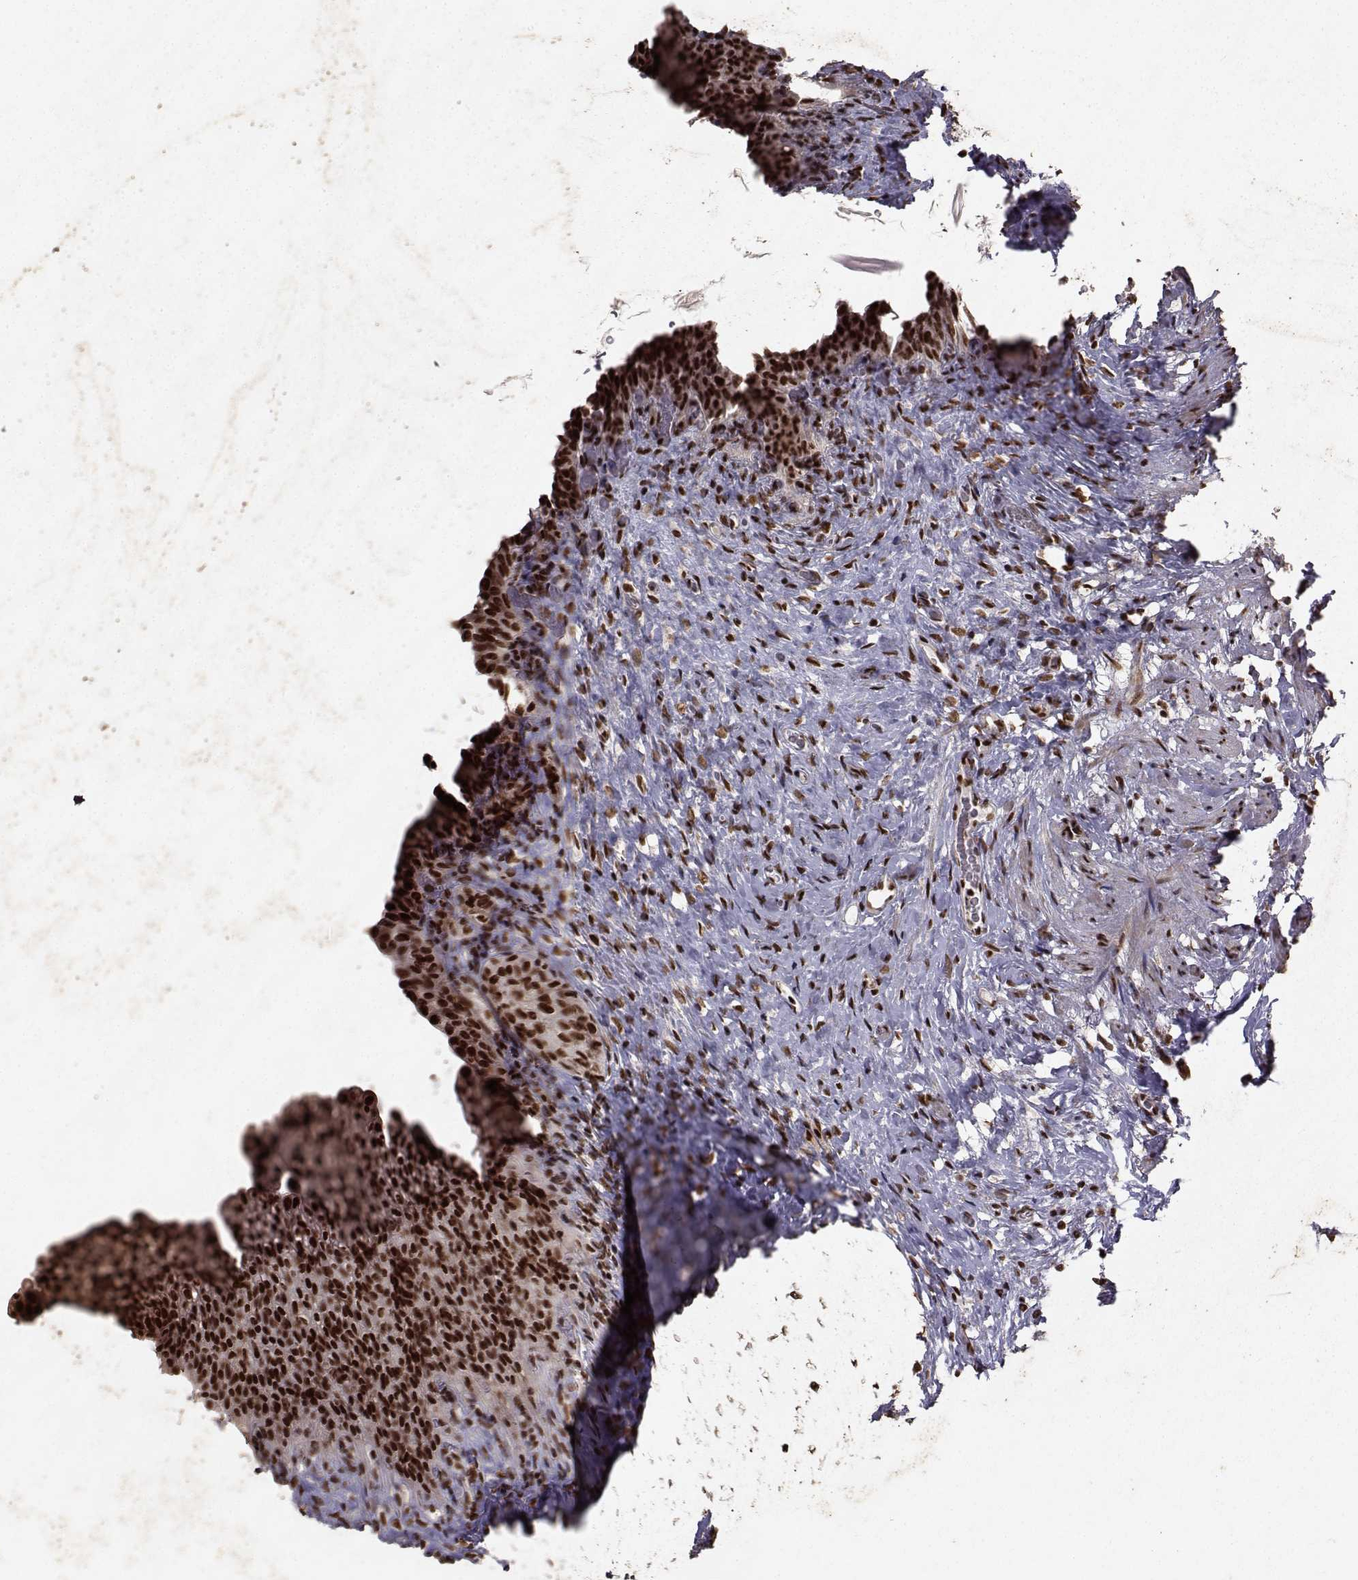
{"staining": {"intensity": "strong", "quantity": ">75%", "location": "cytoplasmic/membranous,nuclear"}, "tissue": "urinary bladder", "cell_type": "Urothelial cells", "image_type": "normal", "snomed": [{"axis": "morphology", "description": "Normal tissue, NOS"}, {"axis": "topography", "description": "Urinary bladder"}], "caption": "Immunohistochemical staining of benign human urinary bladder demonstrates strong cytoplasmic/membranous,nuclear protein positivity in about >75% of urothelial cells. (brown staining indicates protein expression, while blue staining denotes nuclei).", "gene": "SF1", "patient": {"sex": "male", "age": 76}}